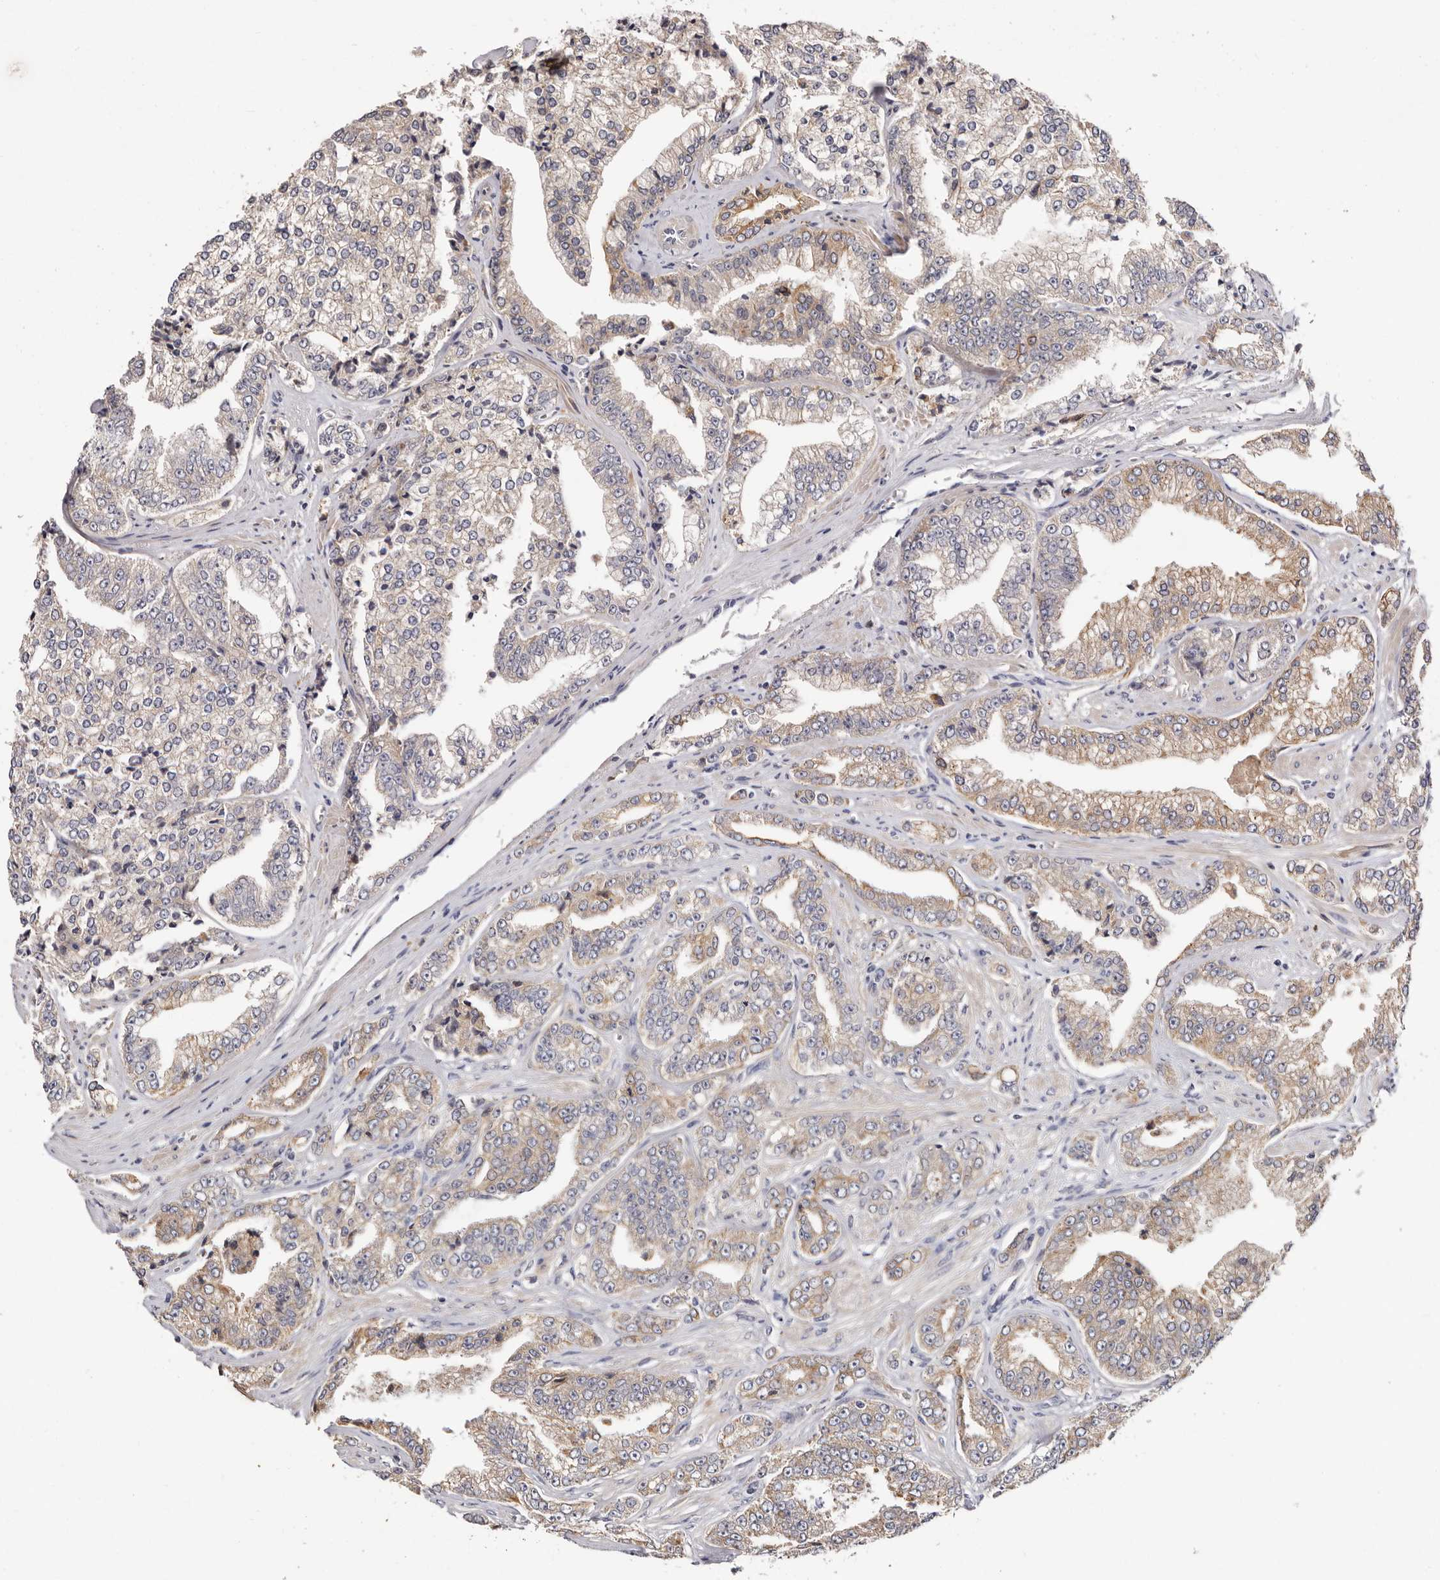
{"staining": {"intensity": "moderate", "quantity": "<25%", "location": "cytoplasmic/membranous"}, "tissue": "prostate cancer", "cell_type": "Tumor cells", "image_type": "cancer", "snomed": [{"axis": "morphology", "description": "Adenocarcinoma, High grade"}, {"axis": "topography", "description": "Prostate"}], "caption": "High-magnification brightfield microscopy of prostate cancer (adenocarcinoma (high-grade)) stained with DAB (brown) and counterstained with hematoxylin (blue). tumor cells exhibit moderate cytoplasmic/membranous positivity is appreciated in approximately<25% of cells.", "gene": "STK16", "patient": {"sex": "male", "age": 71}}